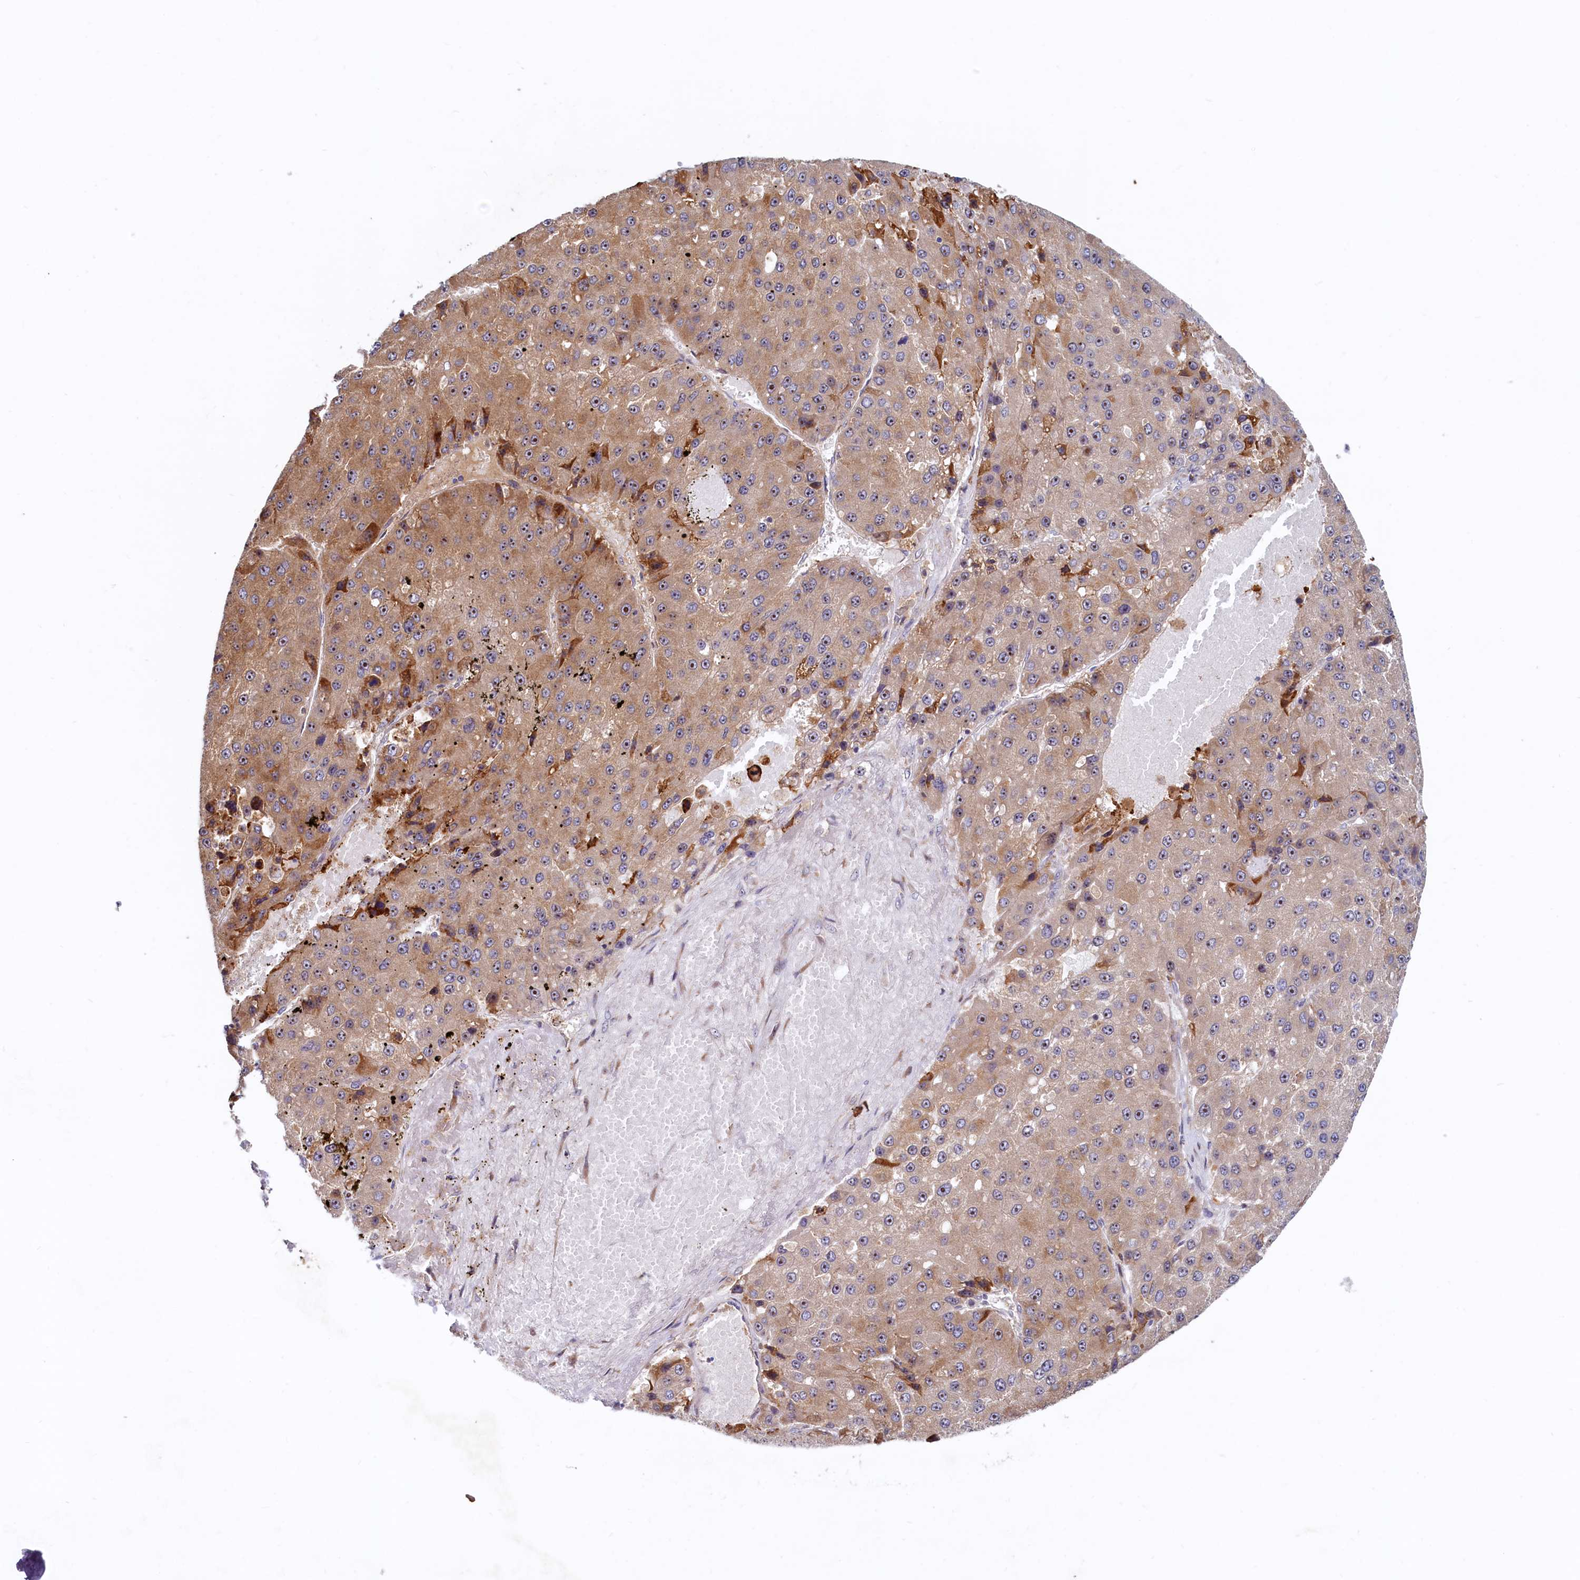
{"staining": {"intensity": "moderate", "quantity": ">75%", "location": "cytoplasmic/membranous,nuclear"}, "tissue": "liver cancer", "cell_type": "Tumor cells", "image_type": "cancer", "snomed": [{"axis": "morphology", "description": "Carcinoma, Hepatocellular, NOS"}, {"axis": "topography", "description": "Liver"}], "caption": "Human liver cancer (hepatocellular carcinoma) stained with a brown dye displays moderate cytoplasmic/membranous and nuclear positive expression in approximately >75% of tumor cells.", "gene": "RGS7BP", "patient": {"sex": "female", "age": 73}}